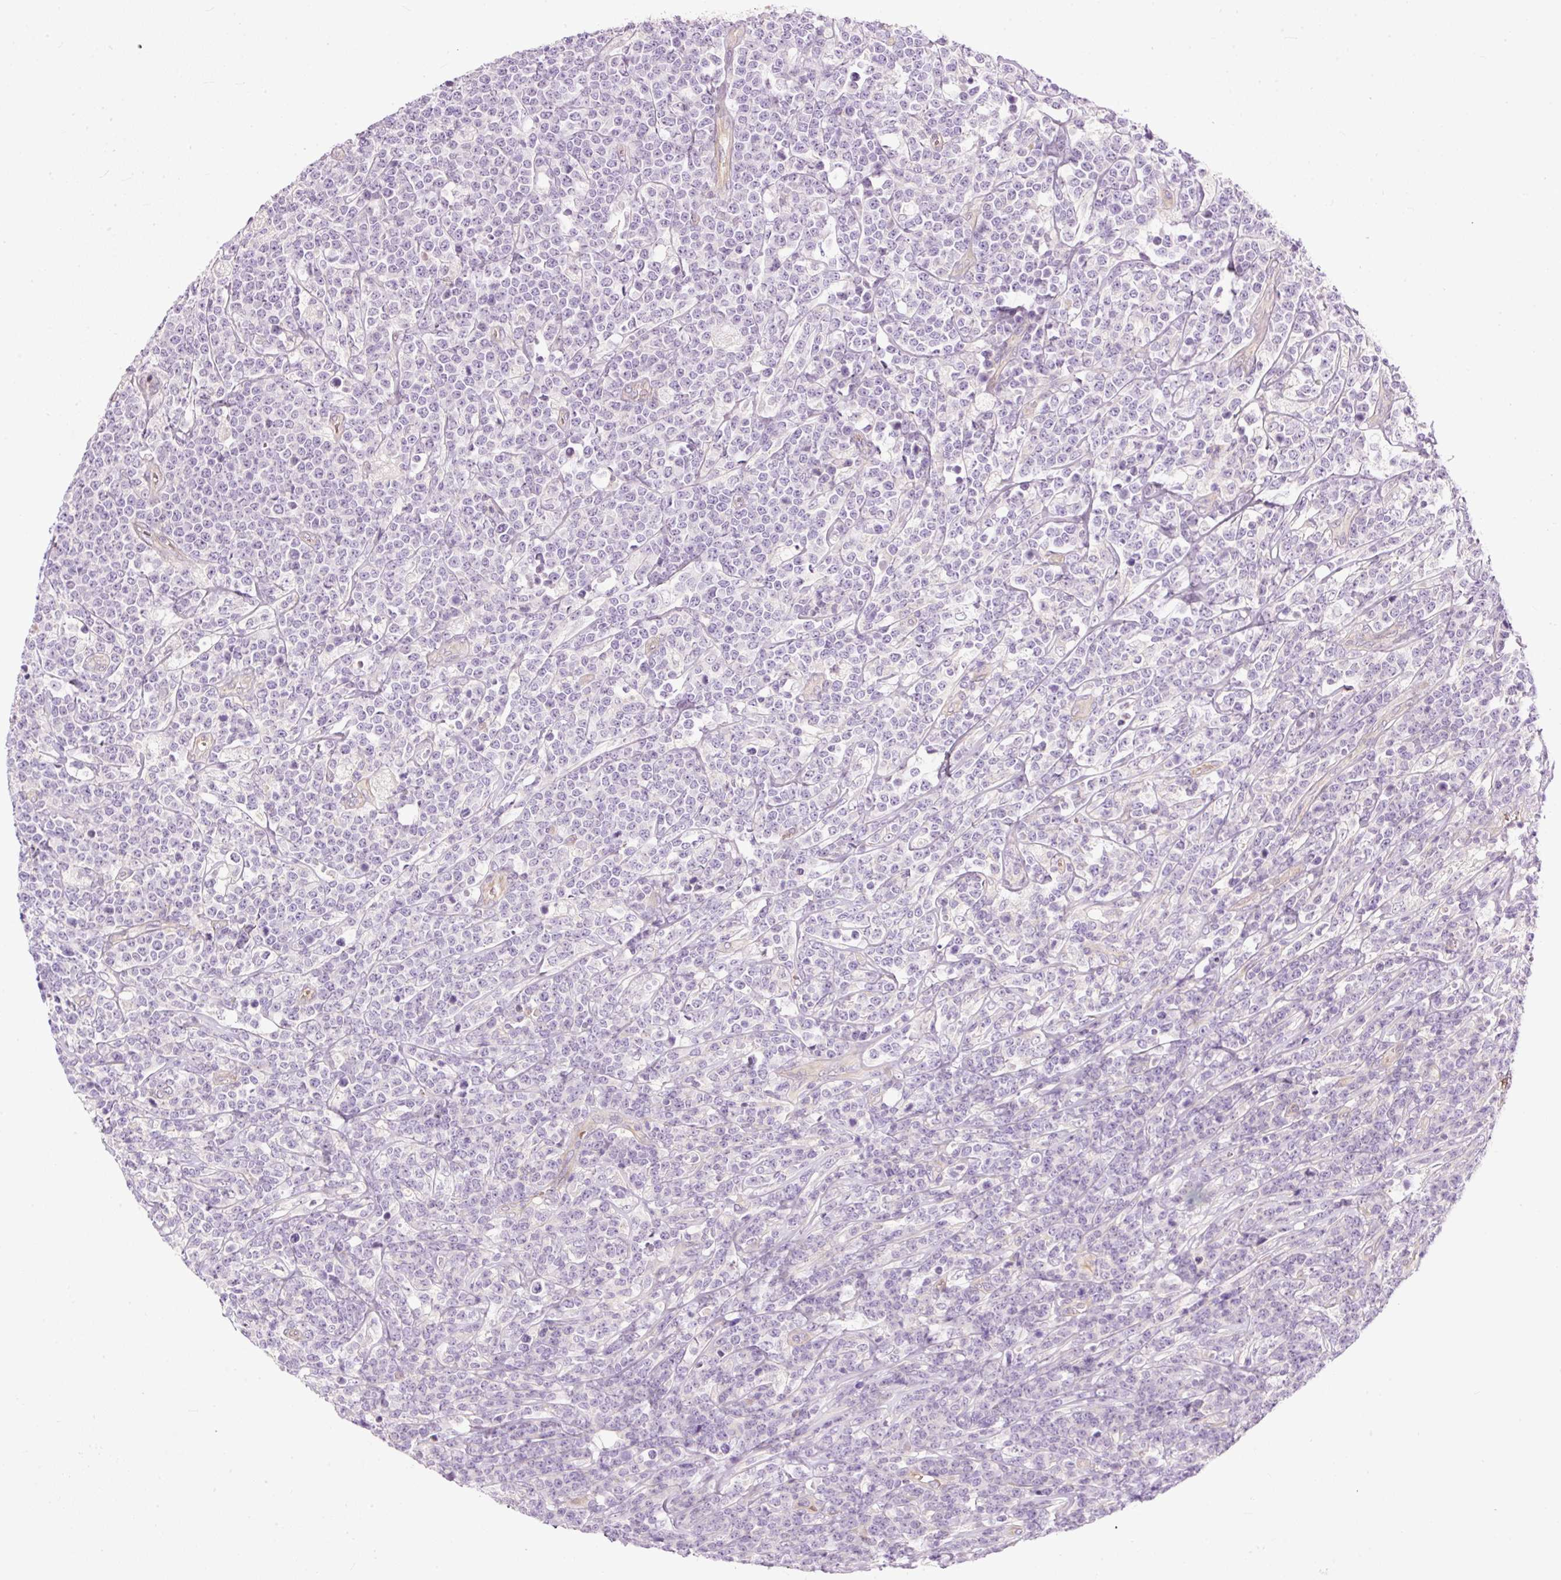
{"staining": {"intensity": "negative", "quantity": "none", "location": "none"}, "tissue": "lymphoma", "cell_type": "Tumor cells", "image_type": "cancer", "snomed": [{"axis": "morphology", "description": "Malignant lymphoma, non-Hodgkin's type, High grade"}, {"axis": "topography", "description": "Small intestine"}], "caption": "Photomicrograph shows no significant protein expression in tumor cells of lymphoma.", "gene": "USHBP1", "patient": {"sex": "male", "age": 8}}